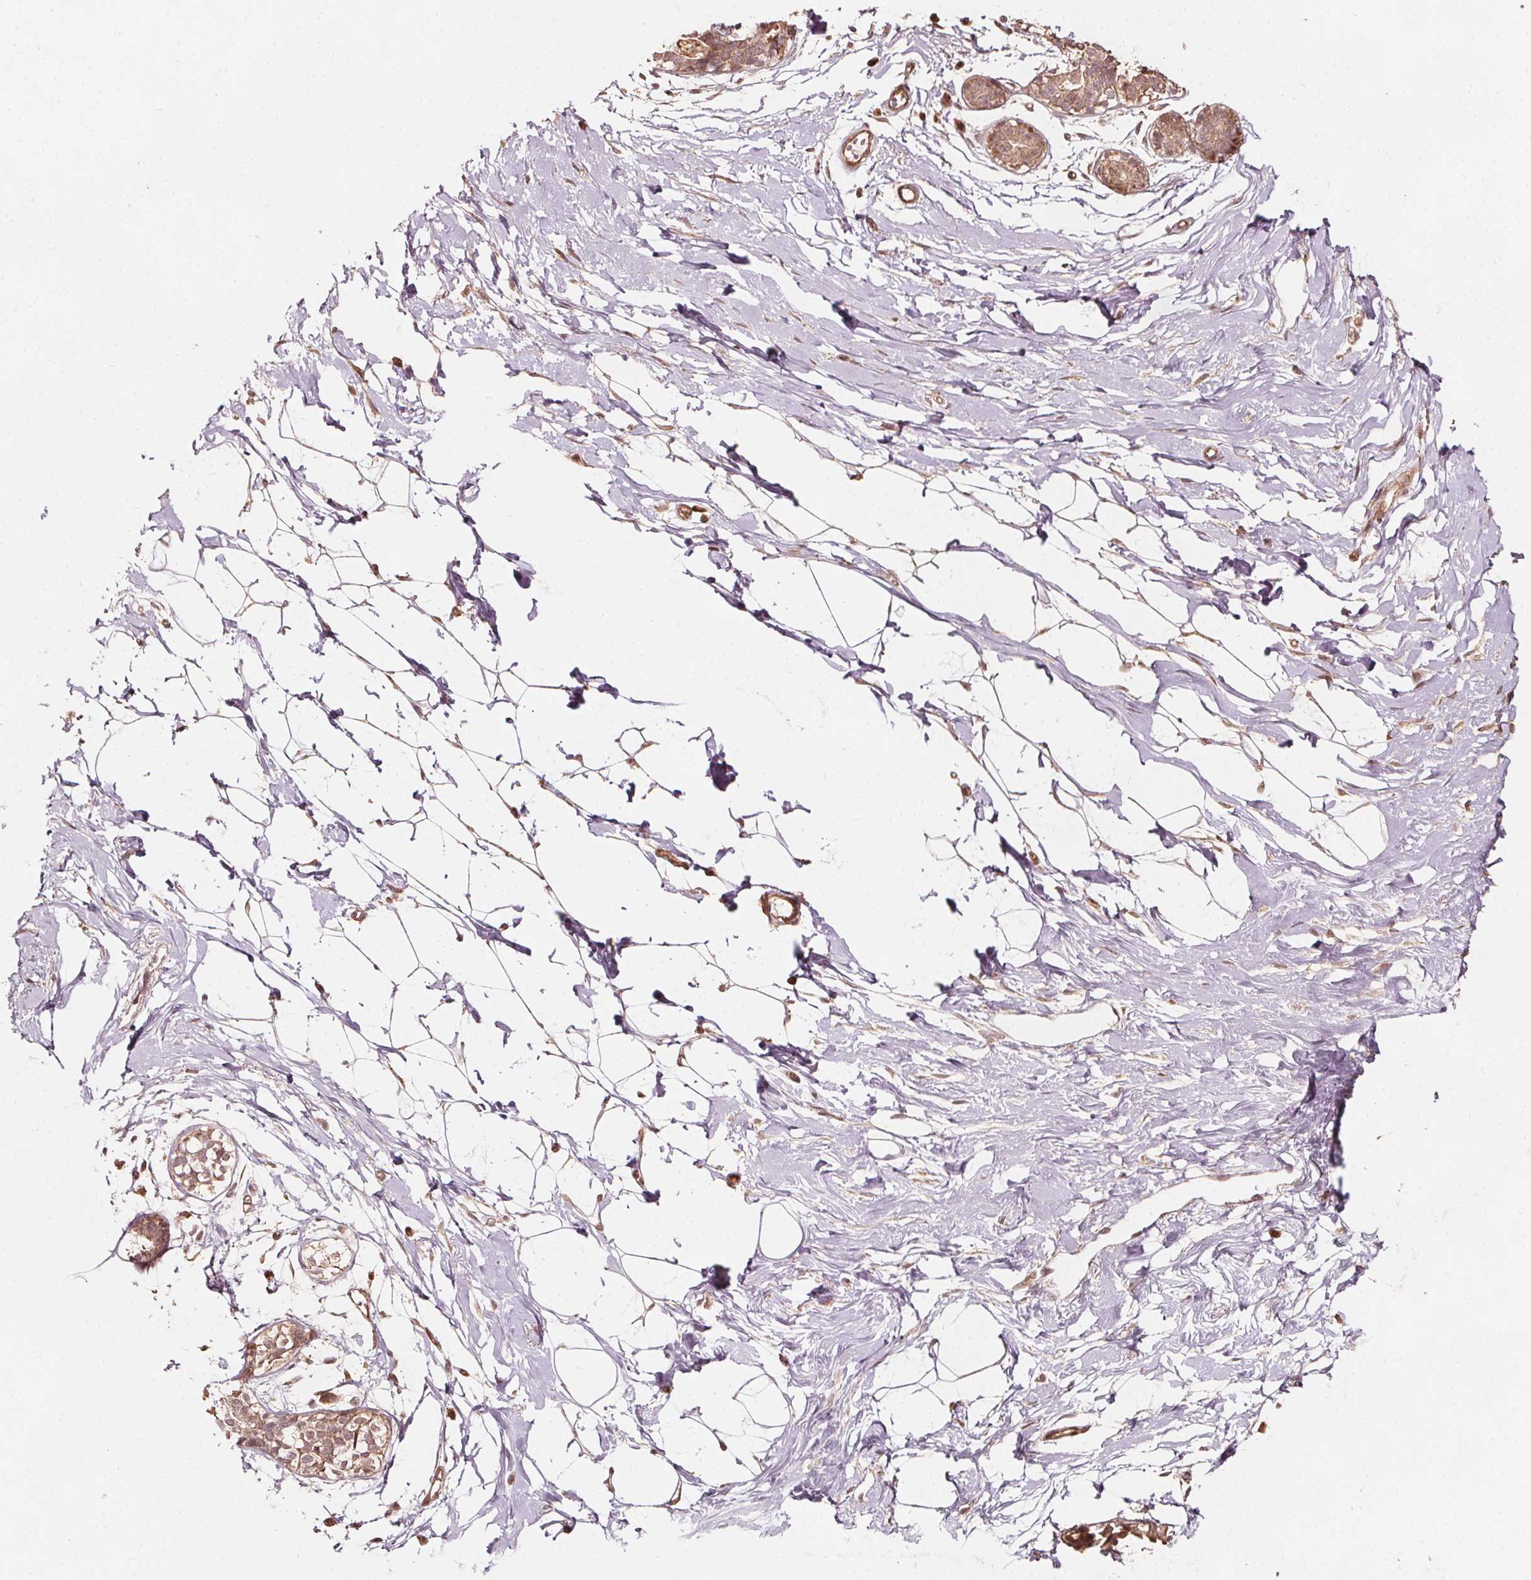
{"staining": {"intensity": "negative", "quantity": "none", "location": "none"}, "tissue": "breast", "cell_type": "Adipocytes", "image_type": "normal", "snomed": [{"axis": "morphology", "description": "Normal tissue, NOS"}, {"axis": "topography", "description": "Breast"}], "caption": "Immunohistochemistry of benign breast shows no expression in adipocytes.", "gene": "AIP", "patient": {"sex": "female", "age": 49}}